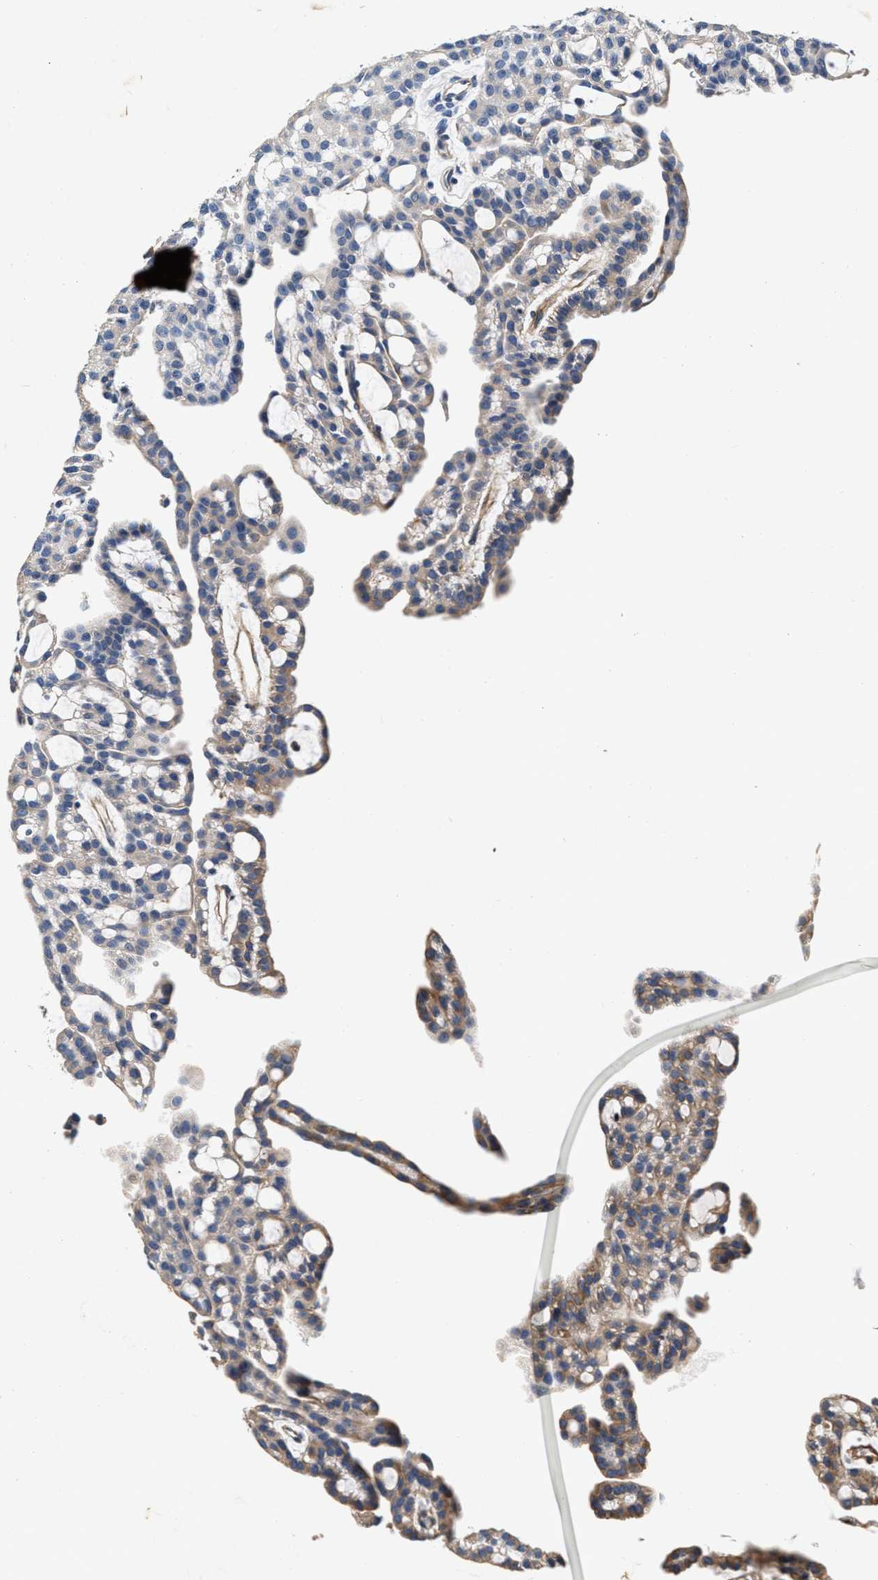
{"staining": {"intensity": "moderate", "quantity": "<25%", "location": "cytoplasmic/membranous"}, "tissue": "renal cancer", "cell_type": "Tumor cells", "image_type": "cancer", "snomed": [{"axis": "morphology", "description": "Adenocarcinoma, NOS"}, {"axis": "topography", "description": "Kidney"}], "caption": "Protein staining shows moderate cytoplasmic/membranous expression in about <25% of tumor cells in renal cancer (adenocarcinoma).", "gene": "ABCG8", "patient": {"sex": "male", "age": 63}}